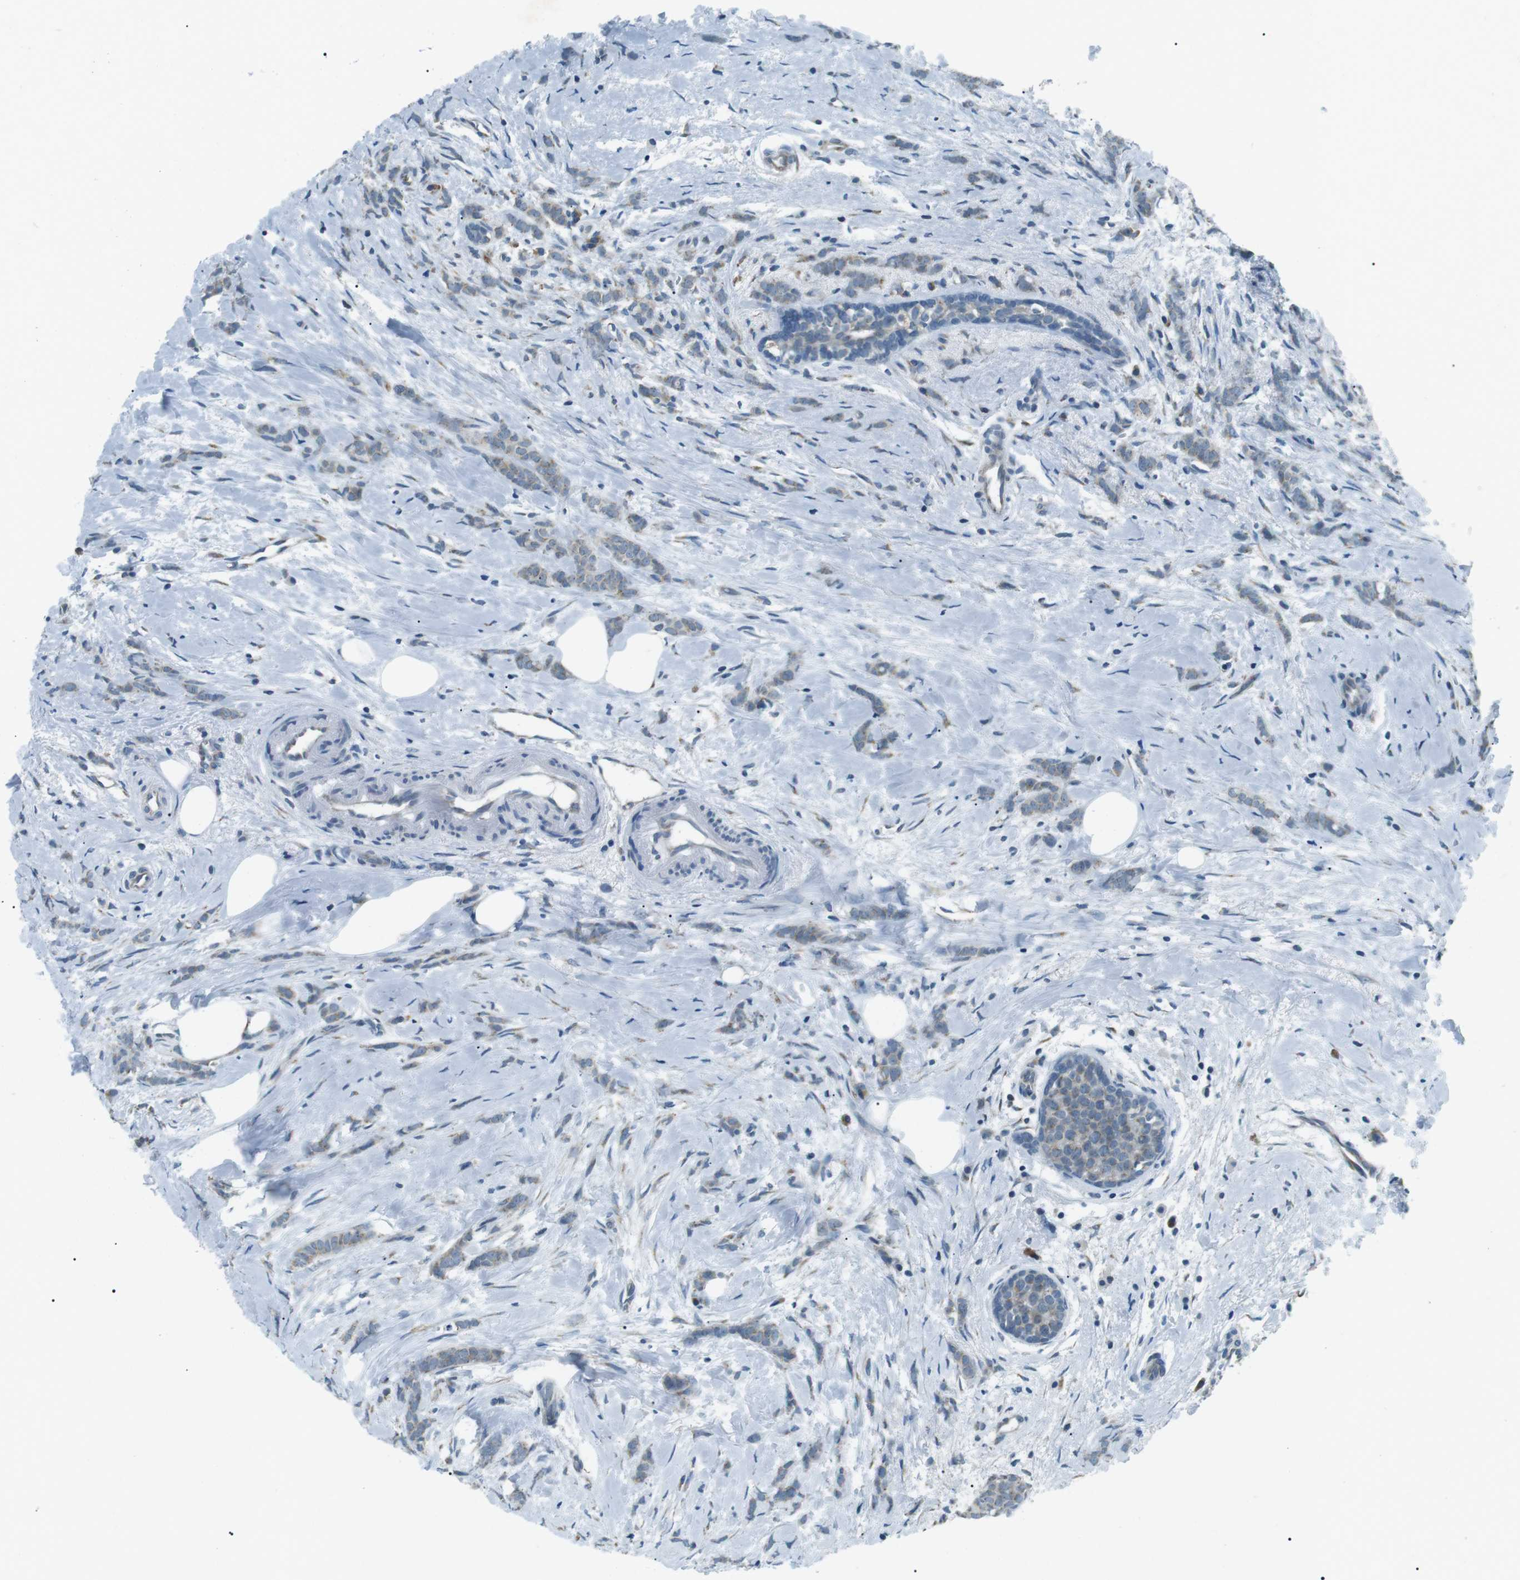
{"staining": {"intensity": "weak", "quantity": "25%-75%", "location": "cytoplasmic/membranous"}, "tissue": "breast cancer", "cell_type": "Tumor cells", "image_type": "cancer", "snomed": [{"axis": "morphology", "description": "Lobular carcinoma, in situ"}, {"axis": "morphology", "description": "Lobular carcinoma"}, {"axis": "topography", "description": "Breast"}], "caption": "About 25%-75% of tumor cells in human breast cancer show weak cytoplasmic/membranous protein positivity as visualized by brown immunohistochemical staining.", "gene": "SERPINB2", "patient": {"sex": "female", "age": 41}}